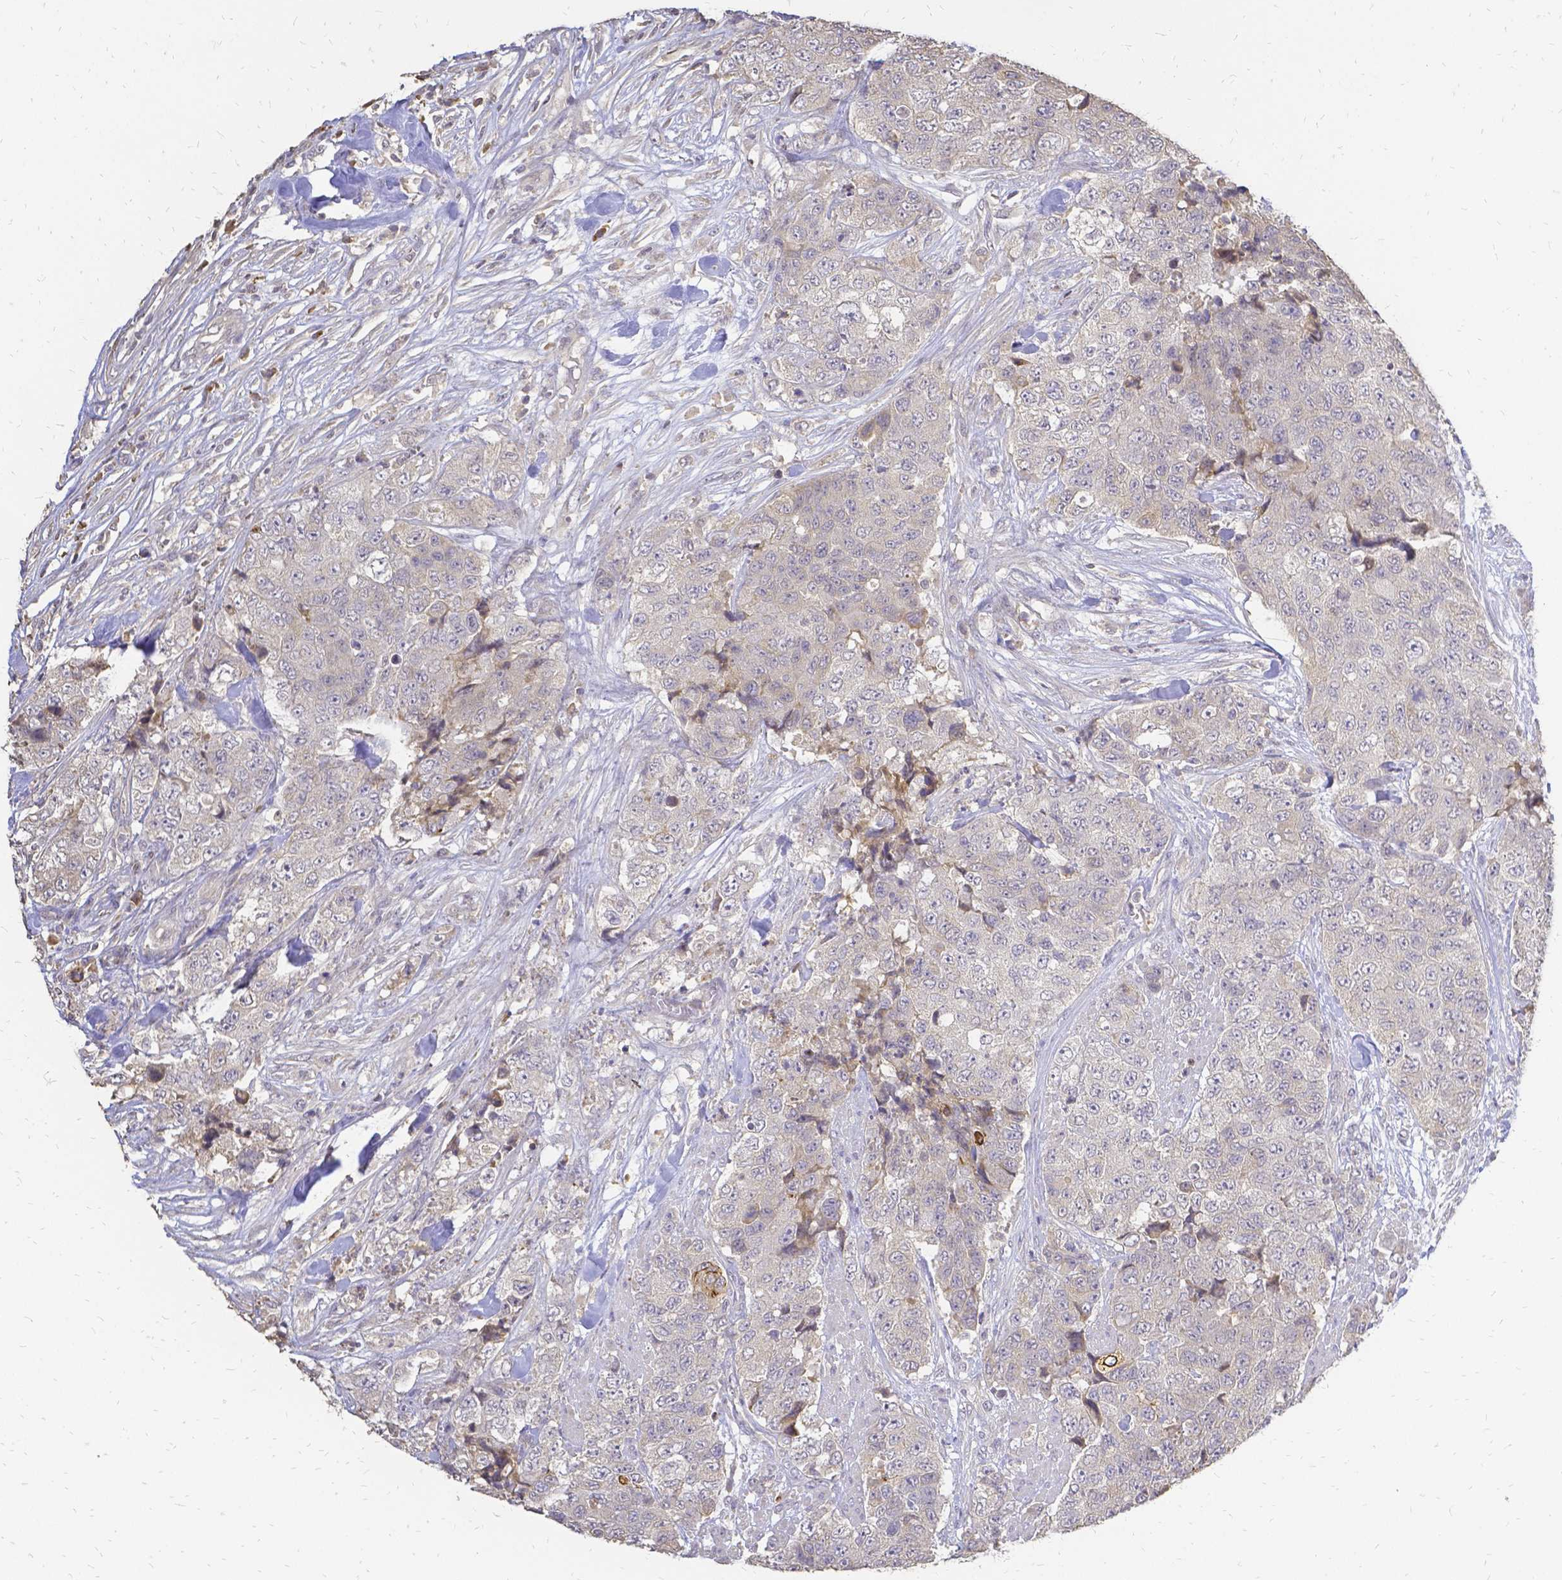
{"staining": {"intensity": "negative", "quantity": "none", "location": "none"}, "tissue": "urothelial cancer", "cell_type": "Tumor cells", "image_type": "cancer", "snomed": [{"axis": "morphology", "description": "Urothelial carcinoma, High grade"}, {"axis": "topography", "description": "Urinary bladder"}], "caption": "This is an immunohistochemistry micrograph of human urothelial cancer. There is no expression in tumor cells.", "gene": "CIB1", "patient": {"sex": "female", "age": 78}}